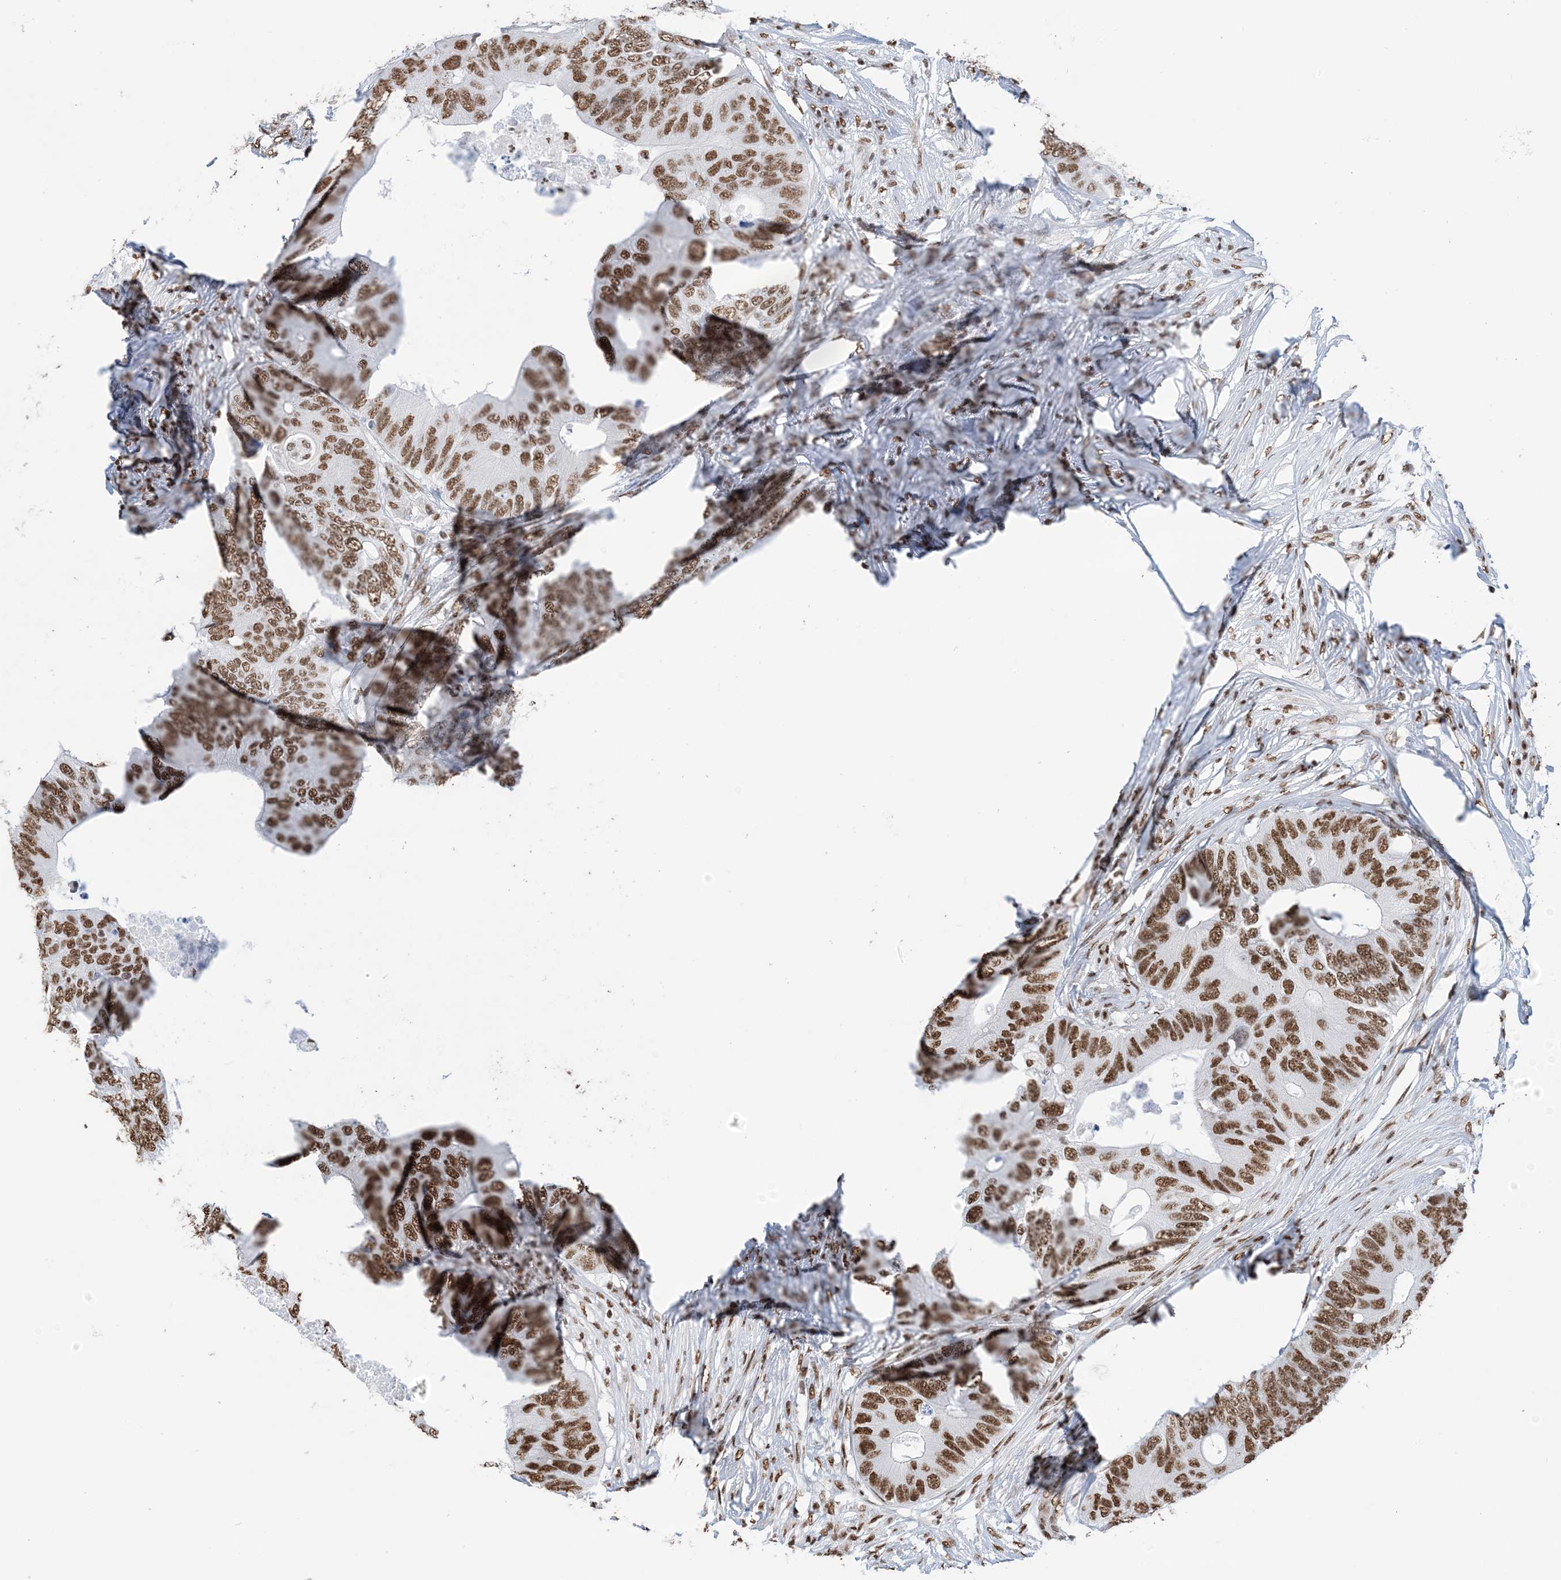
{"staining": {"intensity": "moderate", "quantity": ">75%", "location": "nuclear"}, "tissue": "colorectal cancer", "cell_type": "Tumor cells", "image_type": "cancer", "snomed": [{"axis": "morphology", "description": "Adenocarcinoma, NOS"}, {"axis": "topography", "description": "Colon"}], "caption": "About >75% of tumor cells in colorectal cancer demonstrate moderate nuclear protein positivity as visualized by brown immunohistochemical staining.", "gene": "ZNF792", "patient": {"sex": "male", "age": 71}}